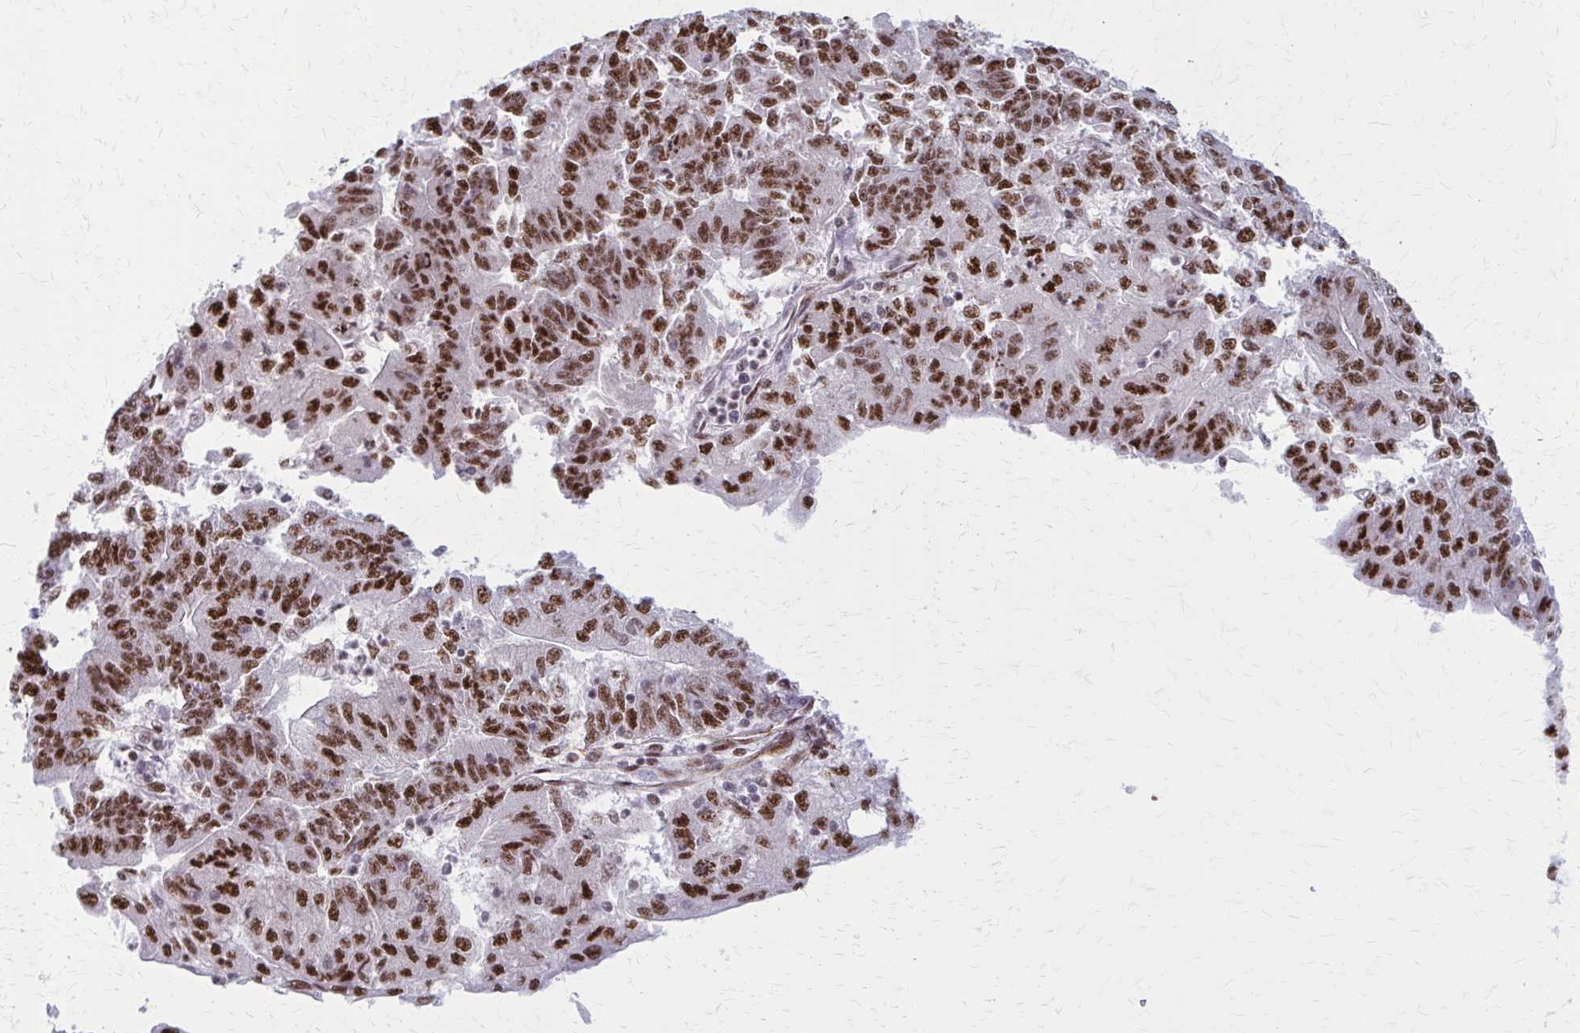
{"staining": {"intensity": "strong", "quantity": ">75%", "location": "nuclear"}, "tissue": "endometrial cancer", "cell_type": "Tumor cells", "image_type": "cancer", "snomed": [{"axis": "morphology", "description": "Adenocarcinoma, NOS"}, {"axis": "topography", "description": "Endometrium"}], "caption": "Endometrial cancer stained with immunohistochemistry (IHC) displays strong nuclear staining in approximately >75% of tumor cells. (Brightfield microscopy of DAB IHC at high magnification).", "gene": "NRBF2", "patient": {"sex": "female", "age": 70}}